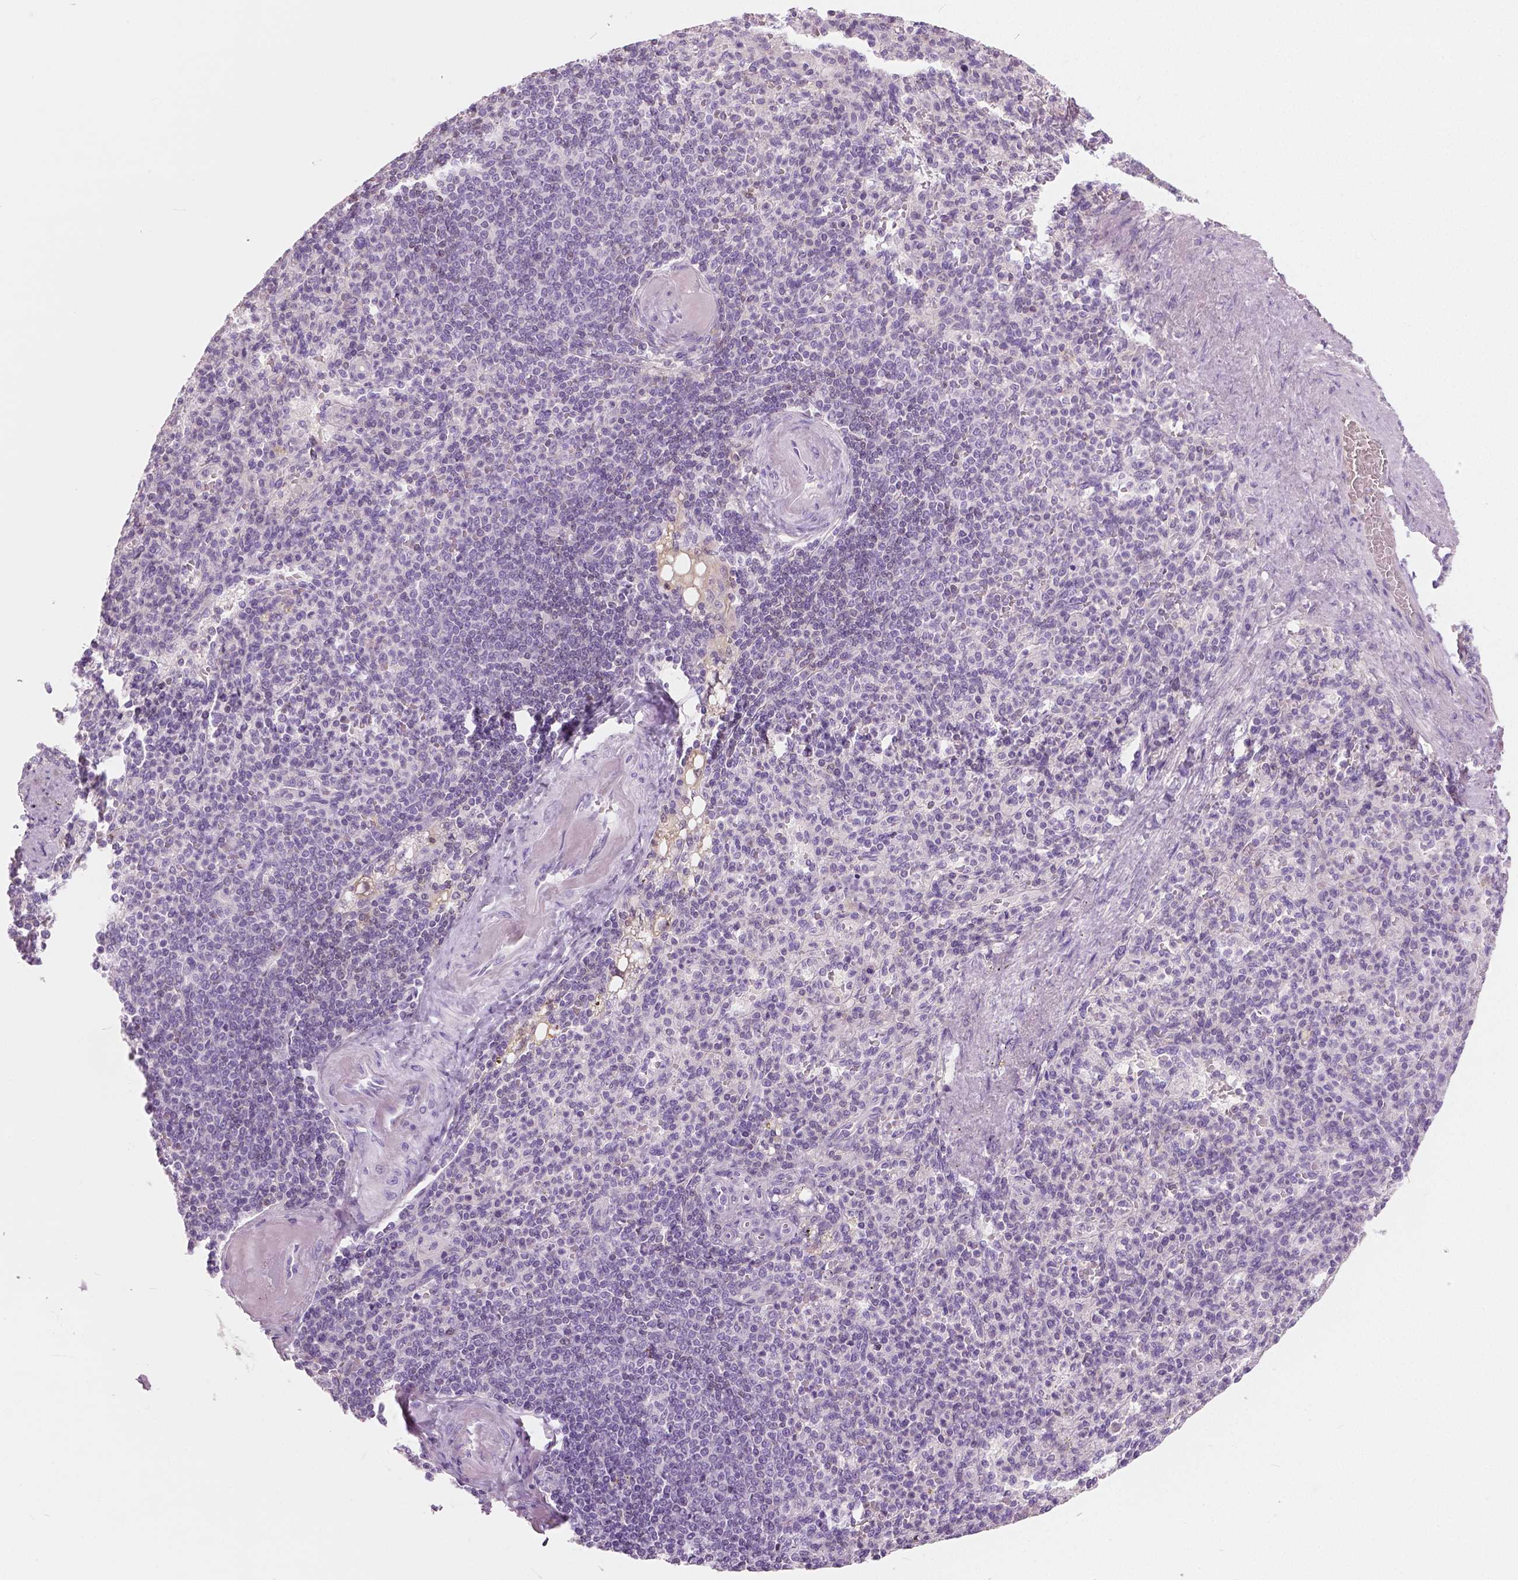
{"staining": {"intensity": "negative", "quantity": "none", "location": "none"}, "tissue": "spleen", "cell_type": "Cells in red pulp", "image_type": "normal", "snomed": [{"axis": "morphology", "description": "Normal tissue, NOS"}, {"axis": "topography", "description": "Spleen"}], "caption": "There is no significant positivity in cells in red pulp of spleen.", "gene": "GALM", "patient": {"sex": "female", "age": 74}}